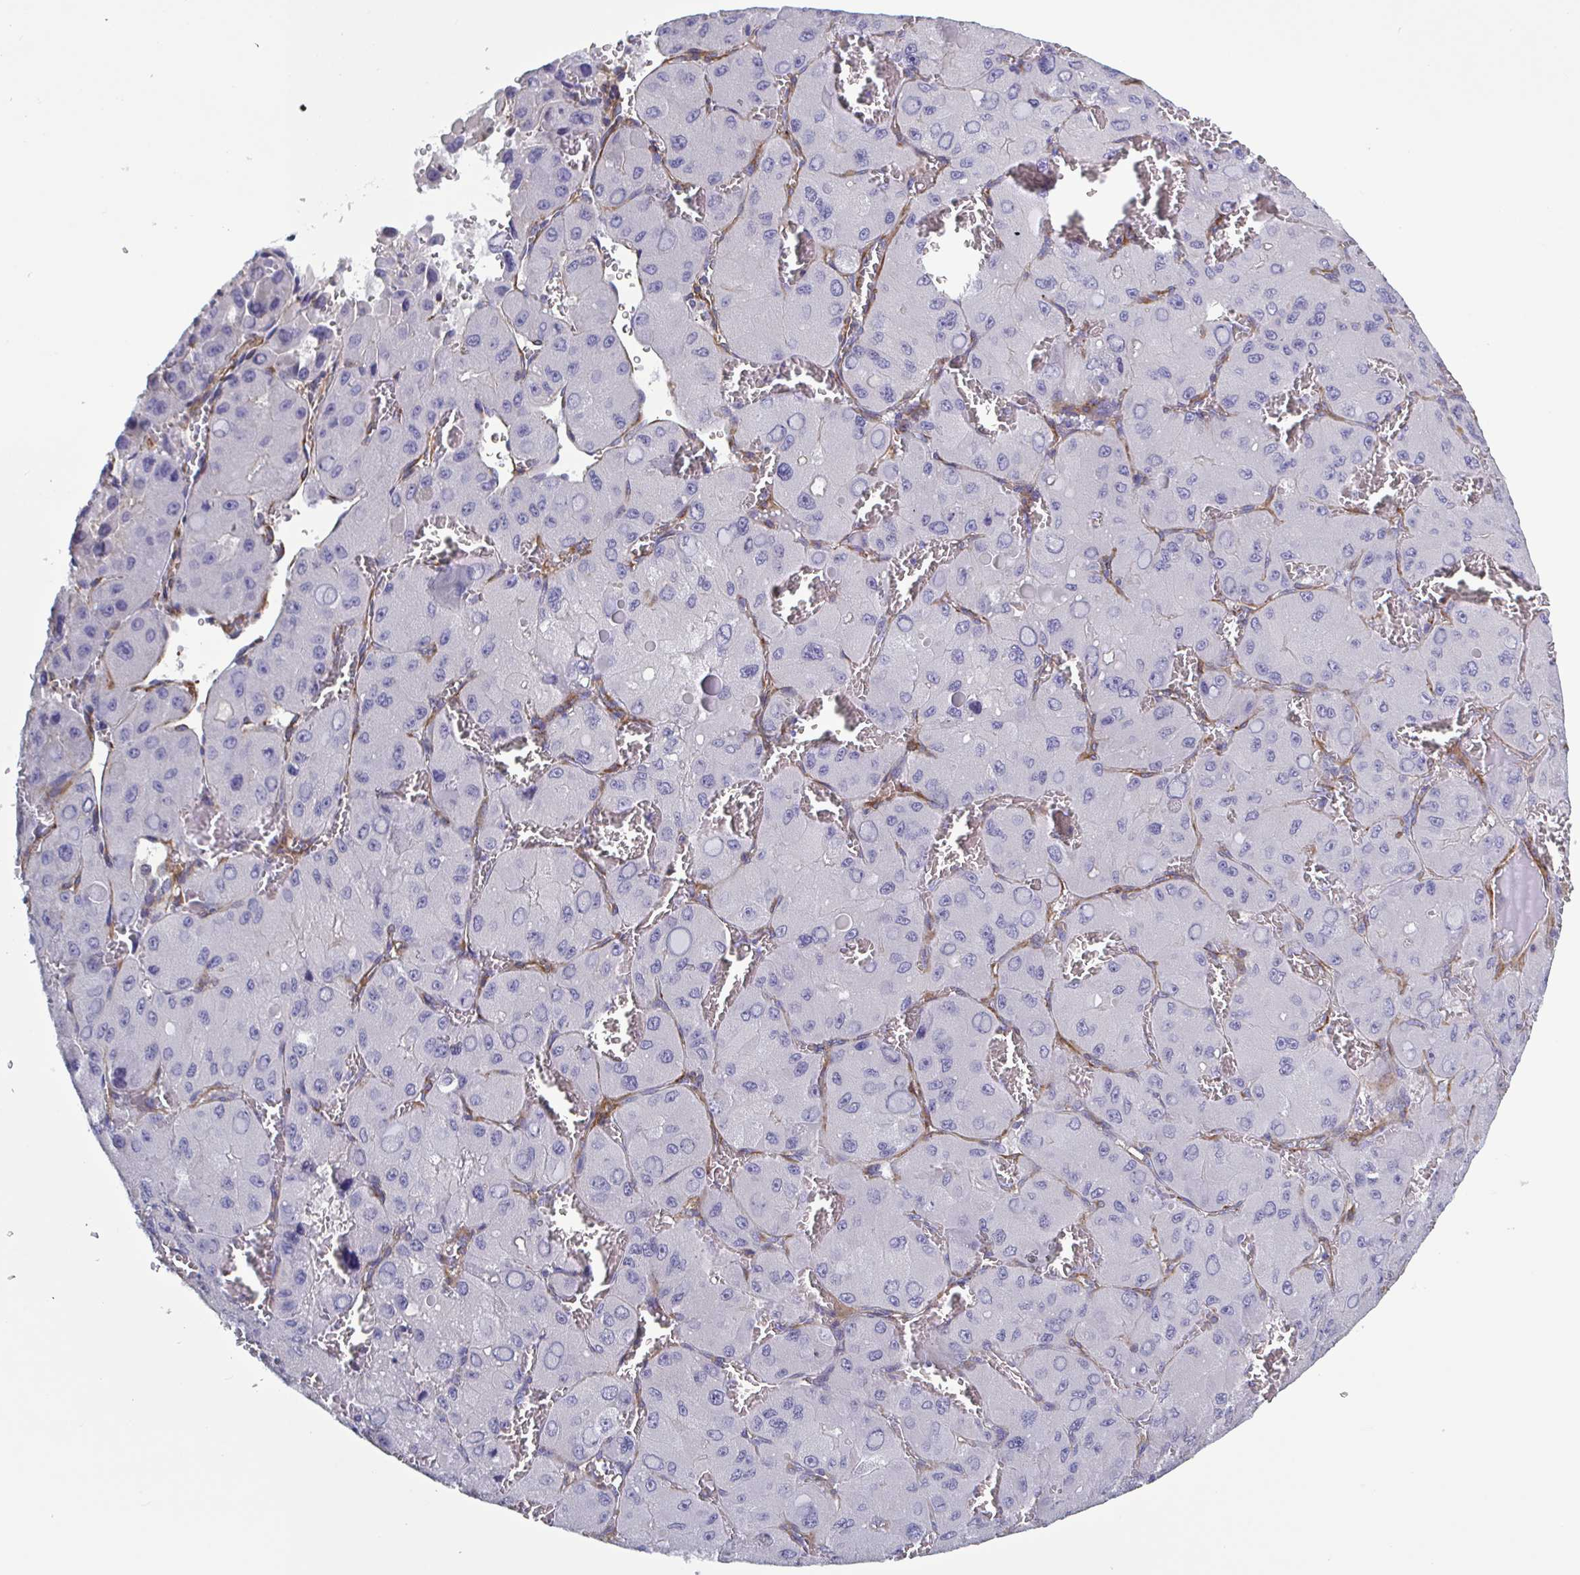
{"staining": {"intensity": "negative", "quantity": "none", "location": "none"}, "tissue": "liver cancer", "cell_type": "Tumor cells", "image_type": "cancer", "snomed": [{"axis": "morphology", "description": "Carcinoma, Hepatocellular, NOS"}, {"axis": "topography", "description": "Liver"}], "caption": "Image shows no significant protein expression in tumor cells of liver hepatocellular carcinoma. Brightfield microscopy of immunohistochemistry stained with DAB (brown) and hematoxylin (blue), captured at high magnification.", "gene": "SHISA7", "patient": {"sex": "male", "age": 27}}